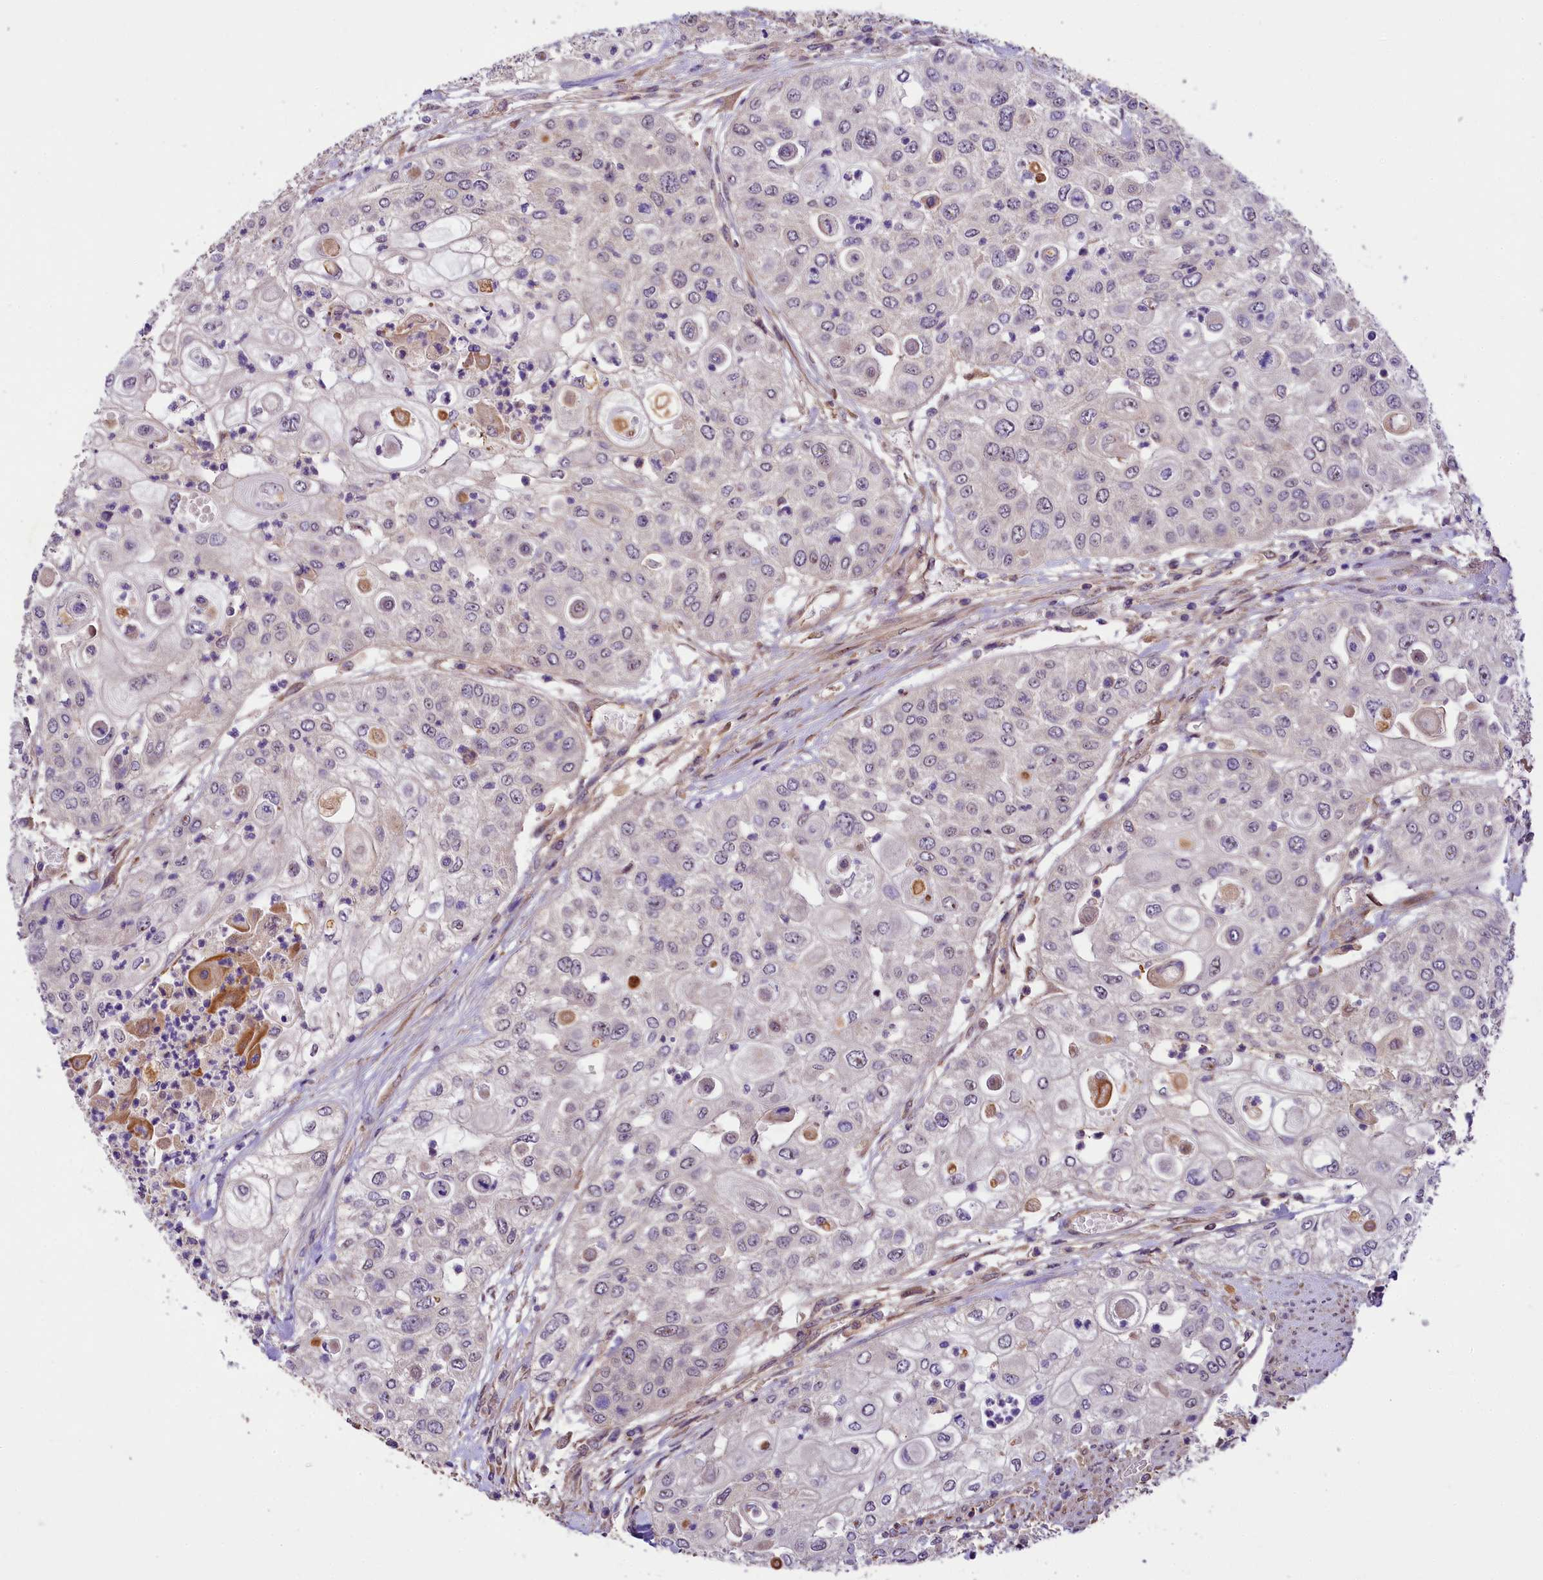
{"staining": {"intensity": "negative", "quantity": "none", "location": "none"}, "tissue": "urothelial cancer", "cell_type": "Tumor cells", "image_type": "cancer", "snomed": [{"axis": "morphology", "description": "Urothelial carcinoma, High grade"}, {"axis": "topography", "description": "Urinary bladder"}], "caption": "Immunohistochemistry (IHC) micrograph of neoplastic tissue: urothelial cancer stained with DAB shows no significant protein expression in tumor cells.", "gene": "UBXN6", "patient": {"sex": "female", "age": 79}}